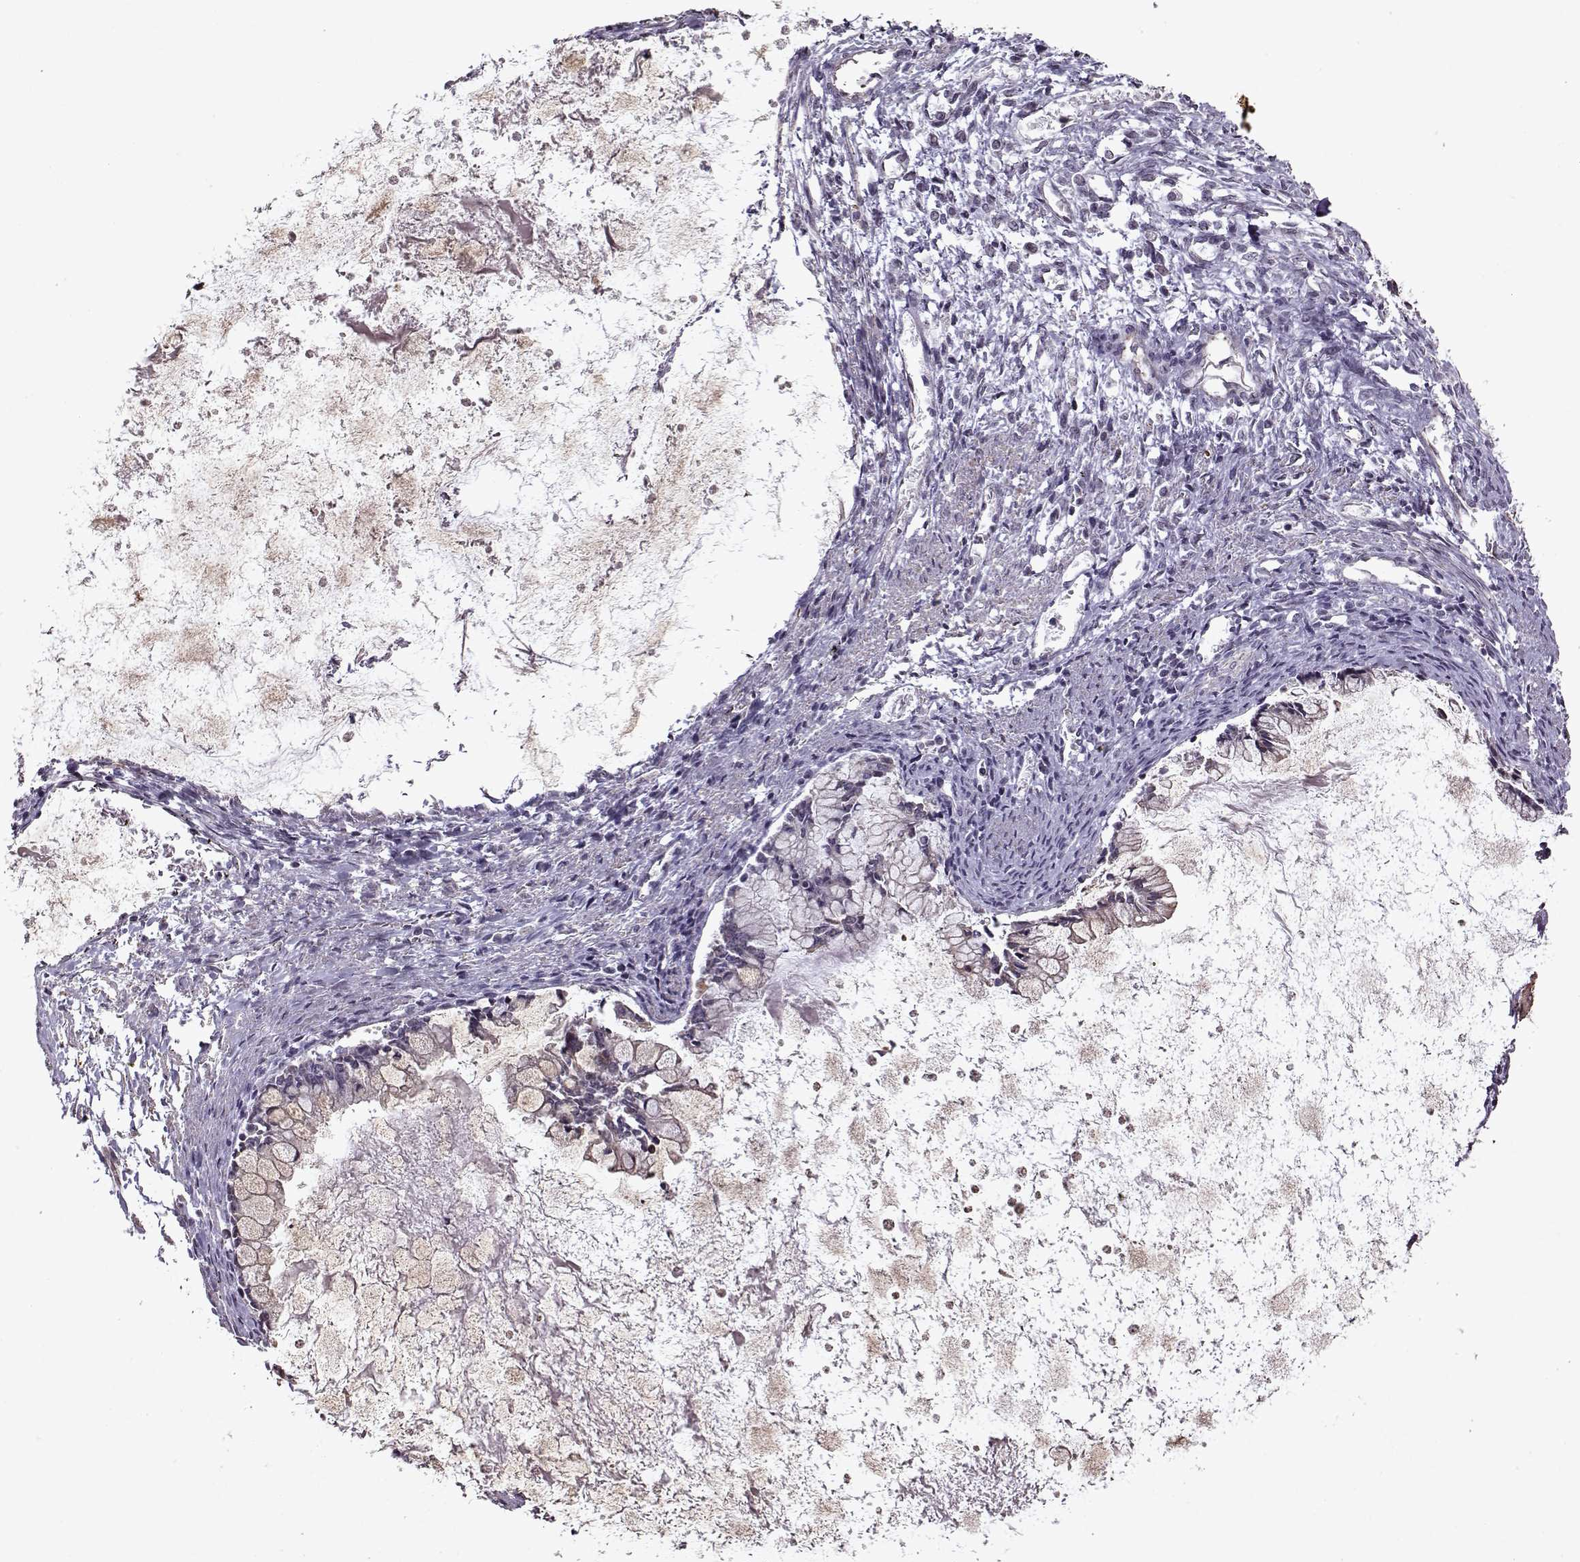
{"staining": {"intensity": "negative", "quantity": "none", "location": "none"}, "tissue": "ovarian cancer", "cell_type": "Tumor cells", "image_type": "cancer", "snomed": [{"axis": "morphology", "description": "Cystadenocarcinoma, mucinous, NOS"}, {"axis": "topography", "description": "Ovary"}], "caption": "A high-resolution photomicrograph shows IHC staining of ovarian mucinous cystadenocarcinoma, which displays no significant positivity in tumor cells.", "gene": "KRT9", "patient": {"sex": "female", "age": 67}}